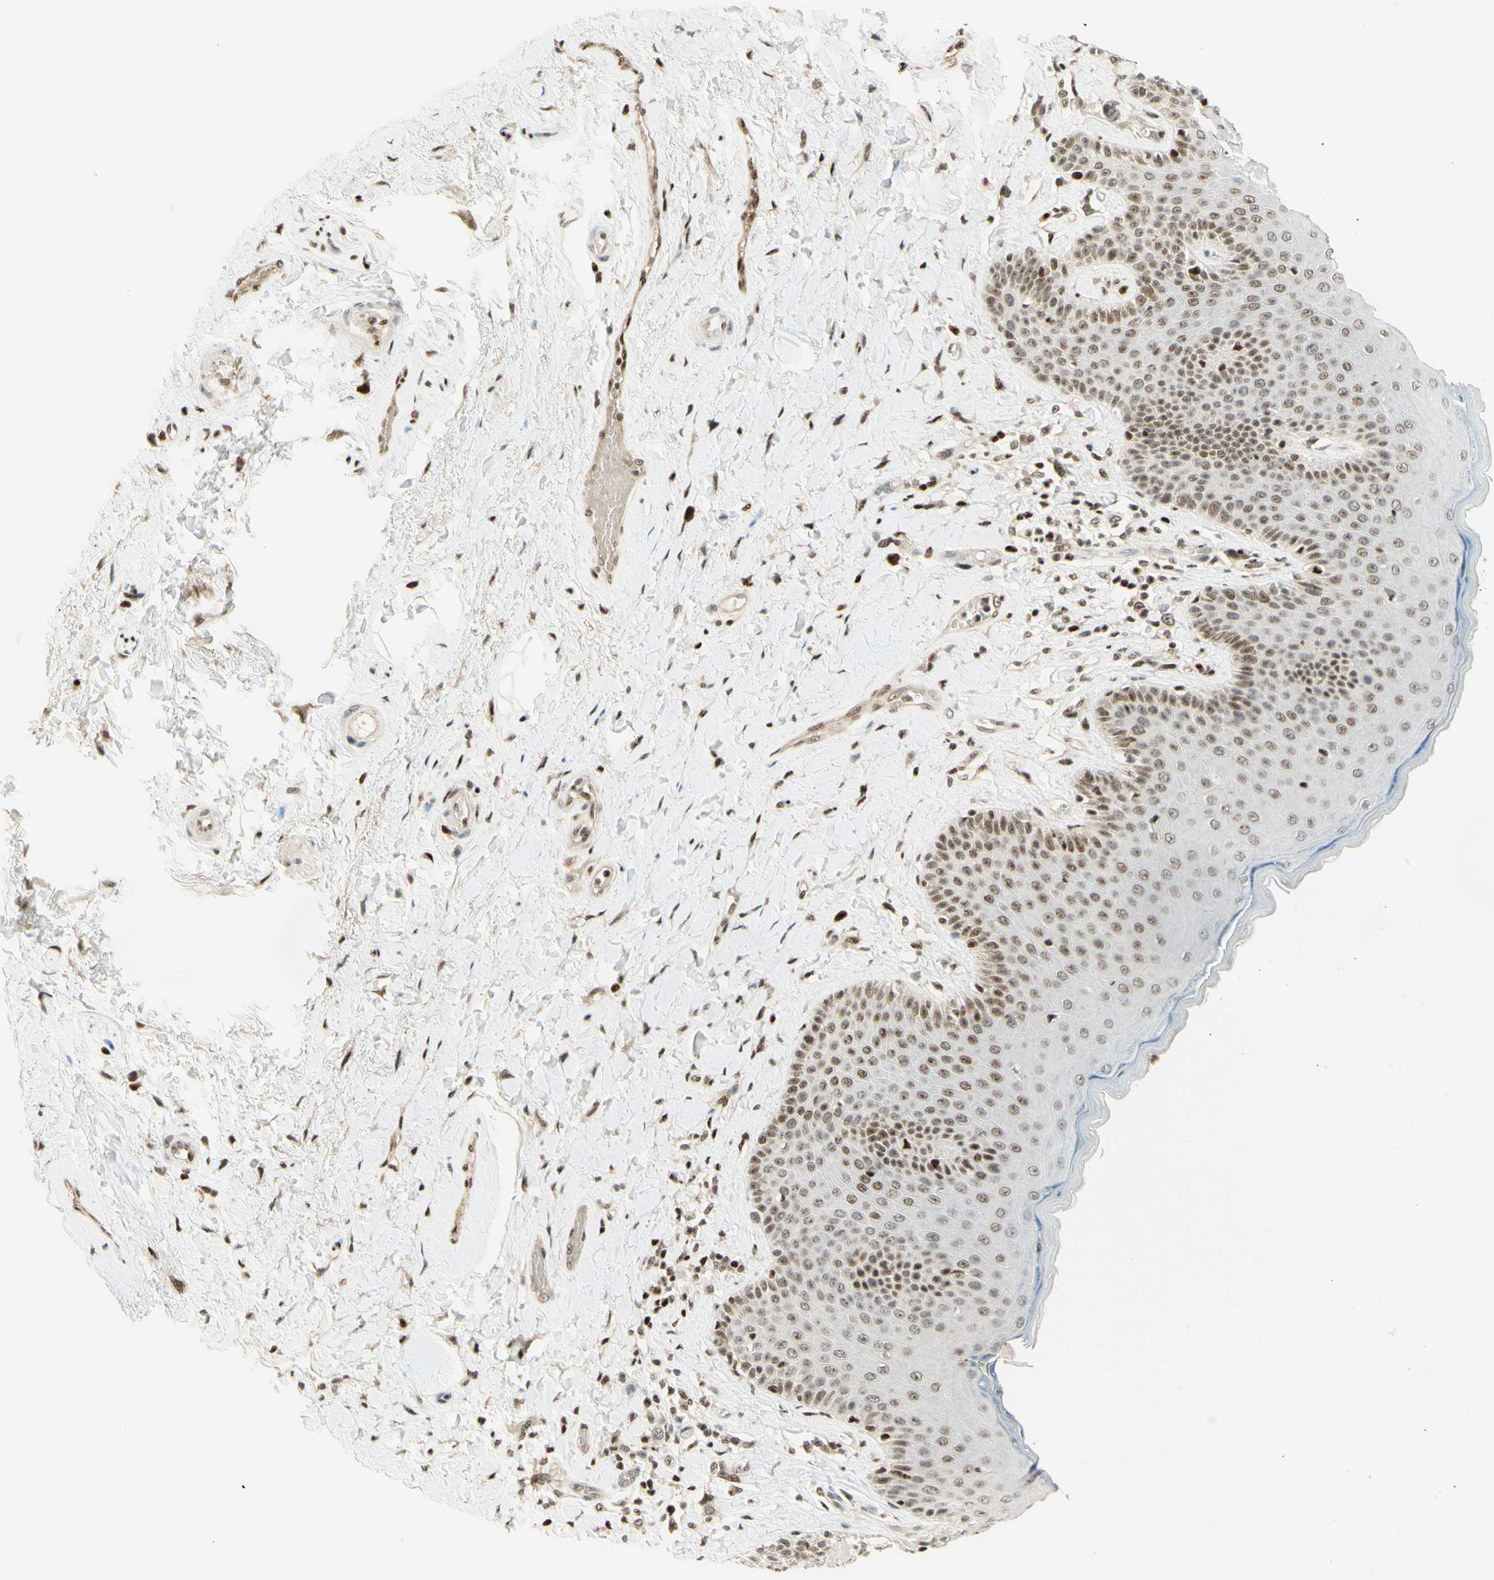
{"staining": {"intensity": "moderate", "quantity": "25%-75%", "location": "nuclear"}, "tissue": "skin", "cell_type": "Epidermal cells", "image_type": "normal", "snomed": [{"axis": "morphology", "description": "Normal tissue, NOS"}, {"axis": "topography", "description": "Anal"}], "caption": "Brown immunohistochemical staining in normal skin demonstrates moderate nuclear staining in about 25%-75% of epidermal cells.", "gene": "CDKL5", "patient": {"sex": "male", "age": 69}}